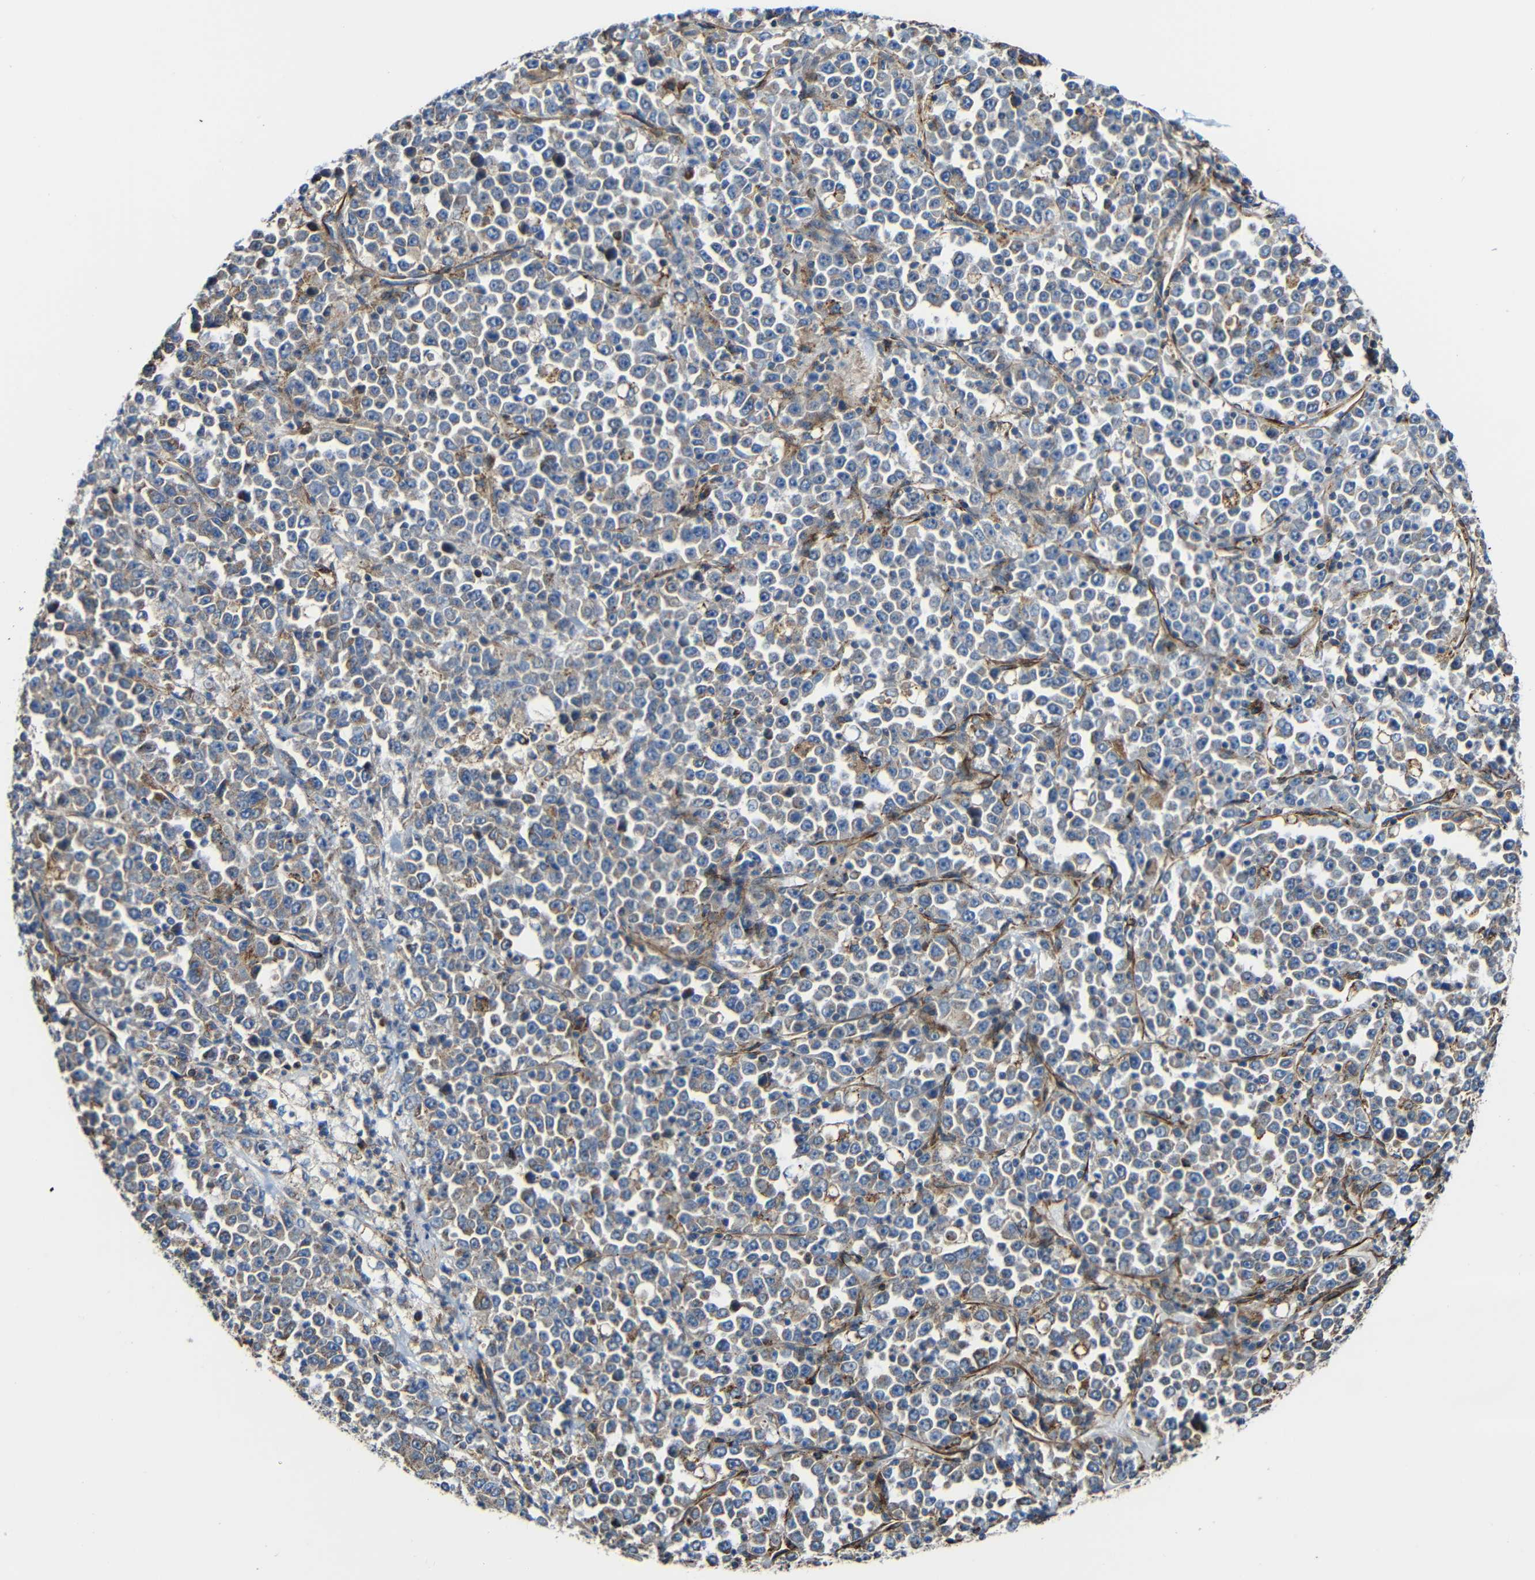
{"staining": {"intensity": "weak", "quantity": "25%-75%", "location": "cytoplasmic/membranous"}, "tissue": "stomach cancer", "cell_type": "Tumor cells", "image_type": "cancer", "snomed": [{"axis": "morphology", "description": "Normal tissue, NOS"}, {"axis": "morphology", "description": "Adenocarcinoma, NOS"}, {"axis": "topography", "description": "Stomach, upper"}, {"axis": "topography", "description": "Stomach"}], "caption": "Stomach cancer (adenocarcinoma) tissue reveals weak cytoplasmic/membranous positivity in approximately 25%-75% of tumor cells, visualized by immunohistochemistry. (Stains: DAB (3,3'-diaminobenzidine) in brown, nuclei in blue, Microscopy: brightfield microscopy at high magnification).", "gene": "IGSF10", "patient": {"sex": "male", "age": 59}}